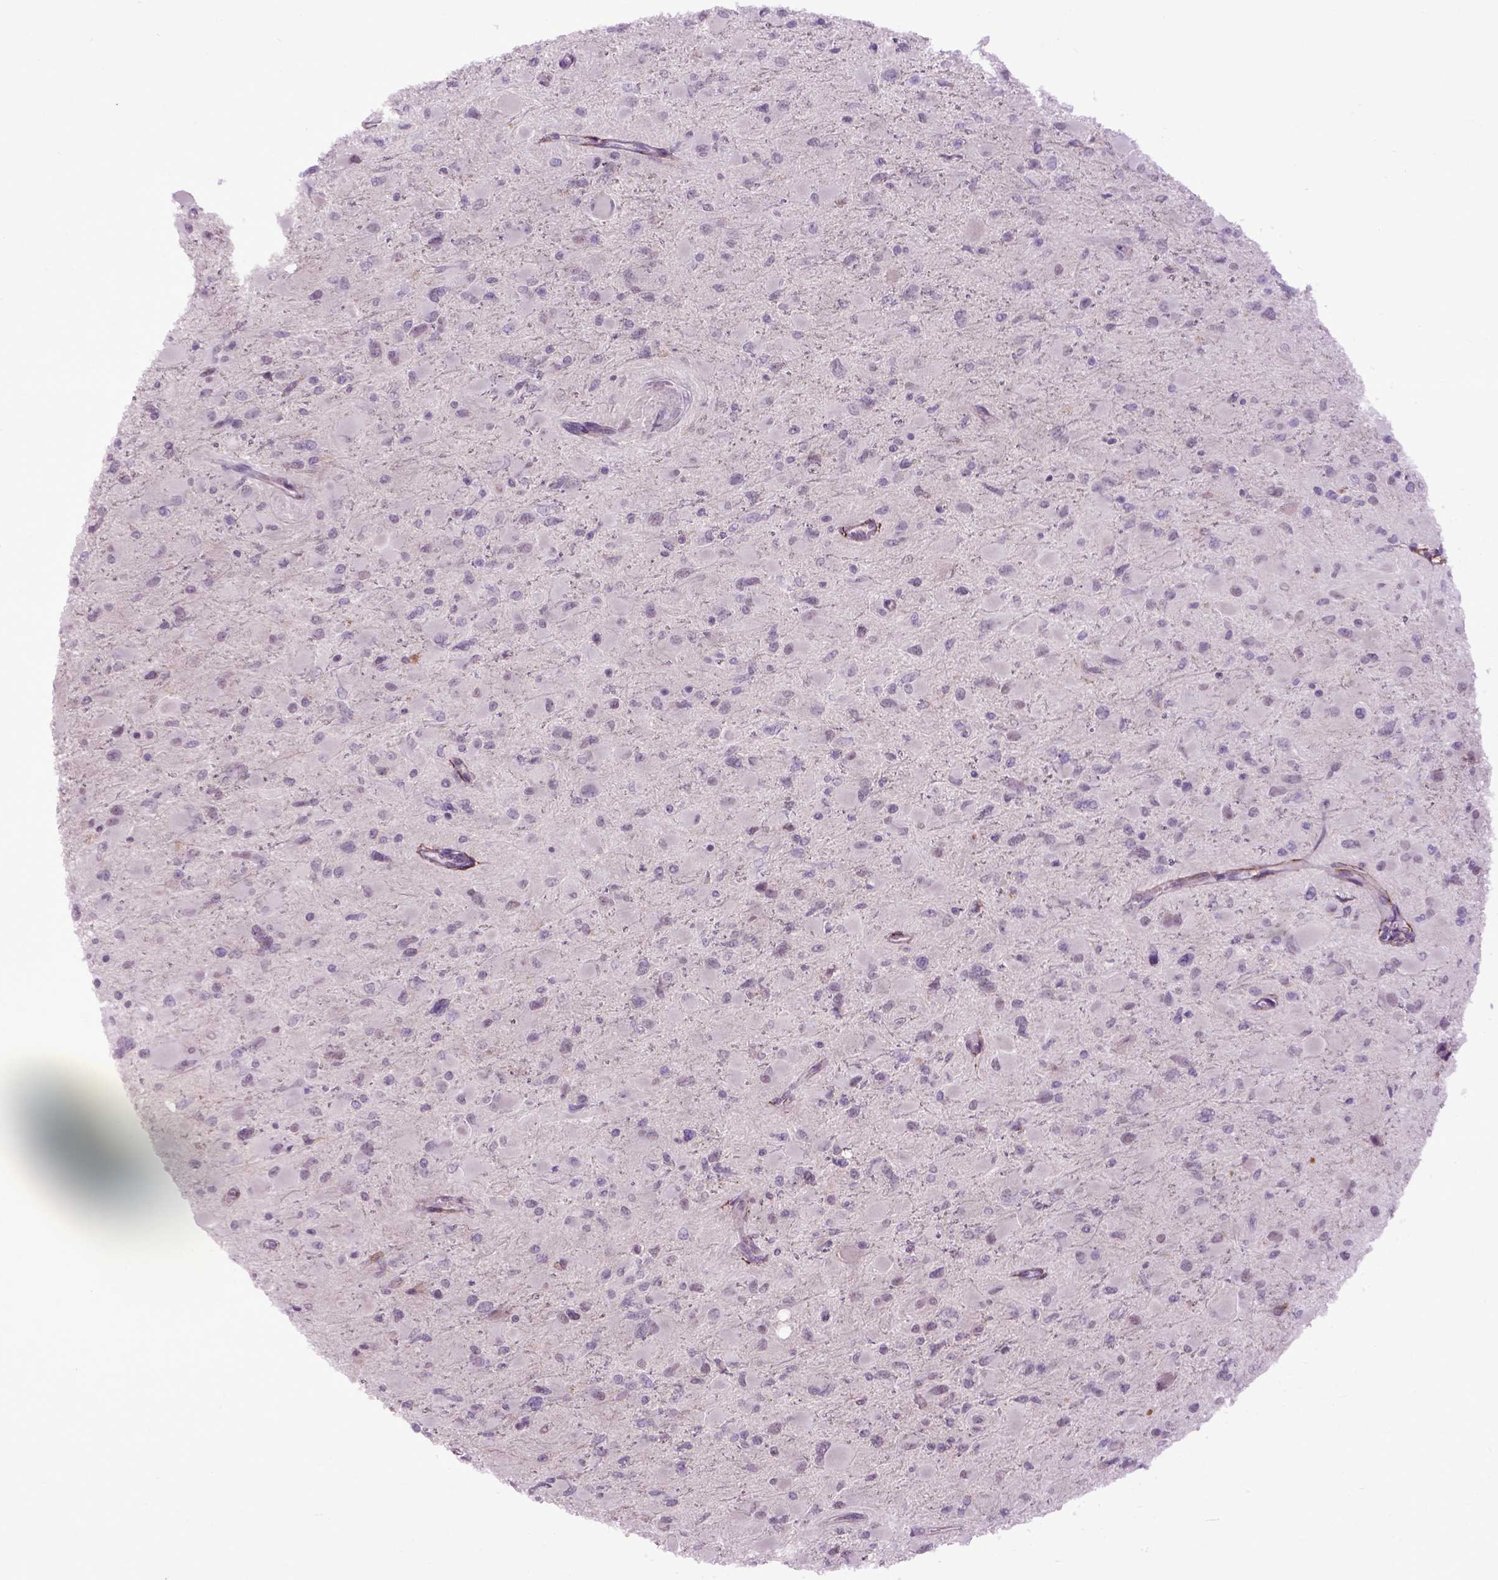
{"staining": {"intensity": "negative", "quantity": "none", "location": "none"}, "tissue": "glioma", "cell_type": "Tumor cells", "image_type": "cancer", "snomed": [{"axis": "morphology", "description": "Glioma, malignant, High grade"}, {"axis": "topography", "description": "Cerebral cortex"}], "caption": "A histopathology image of human malignant glioma (high-grade) is negative for staining in tumor cells.", "gene": "EMILIN3", "patient": {"sex": "female", "age": 36}}